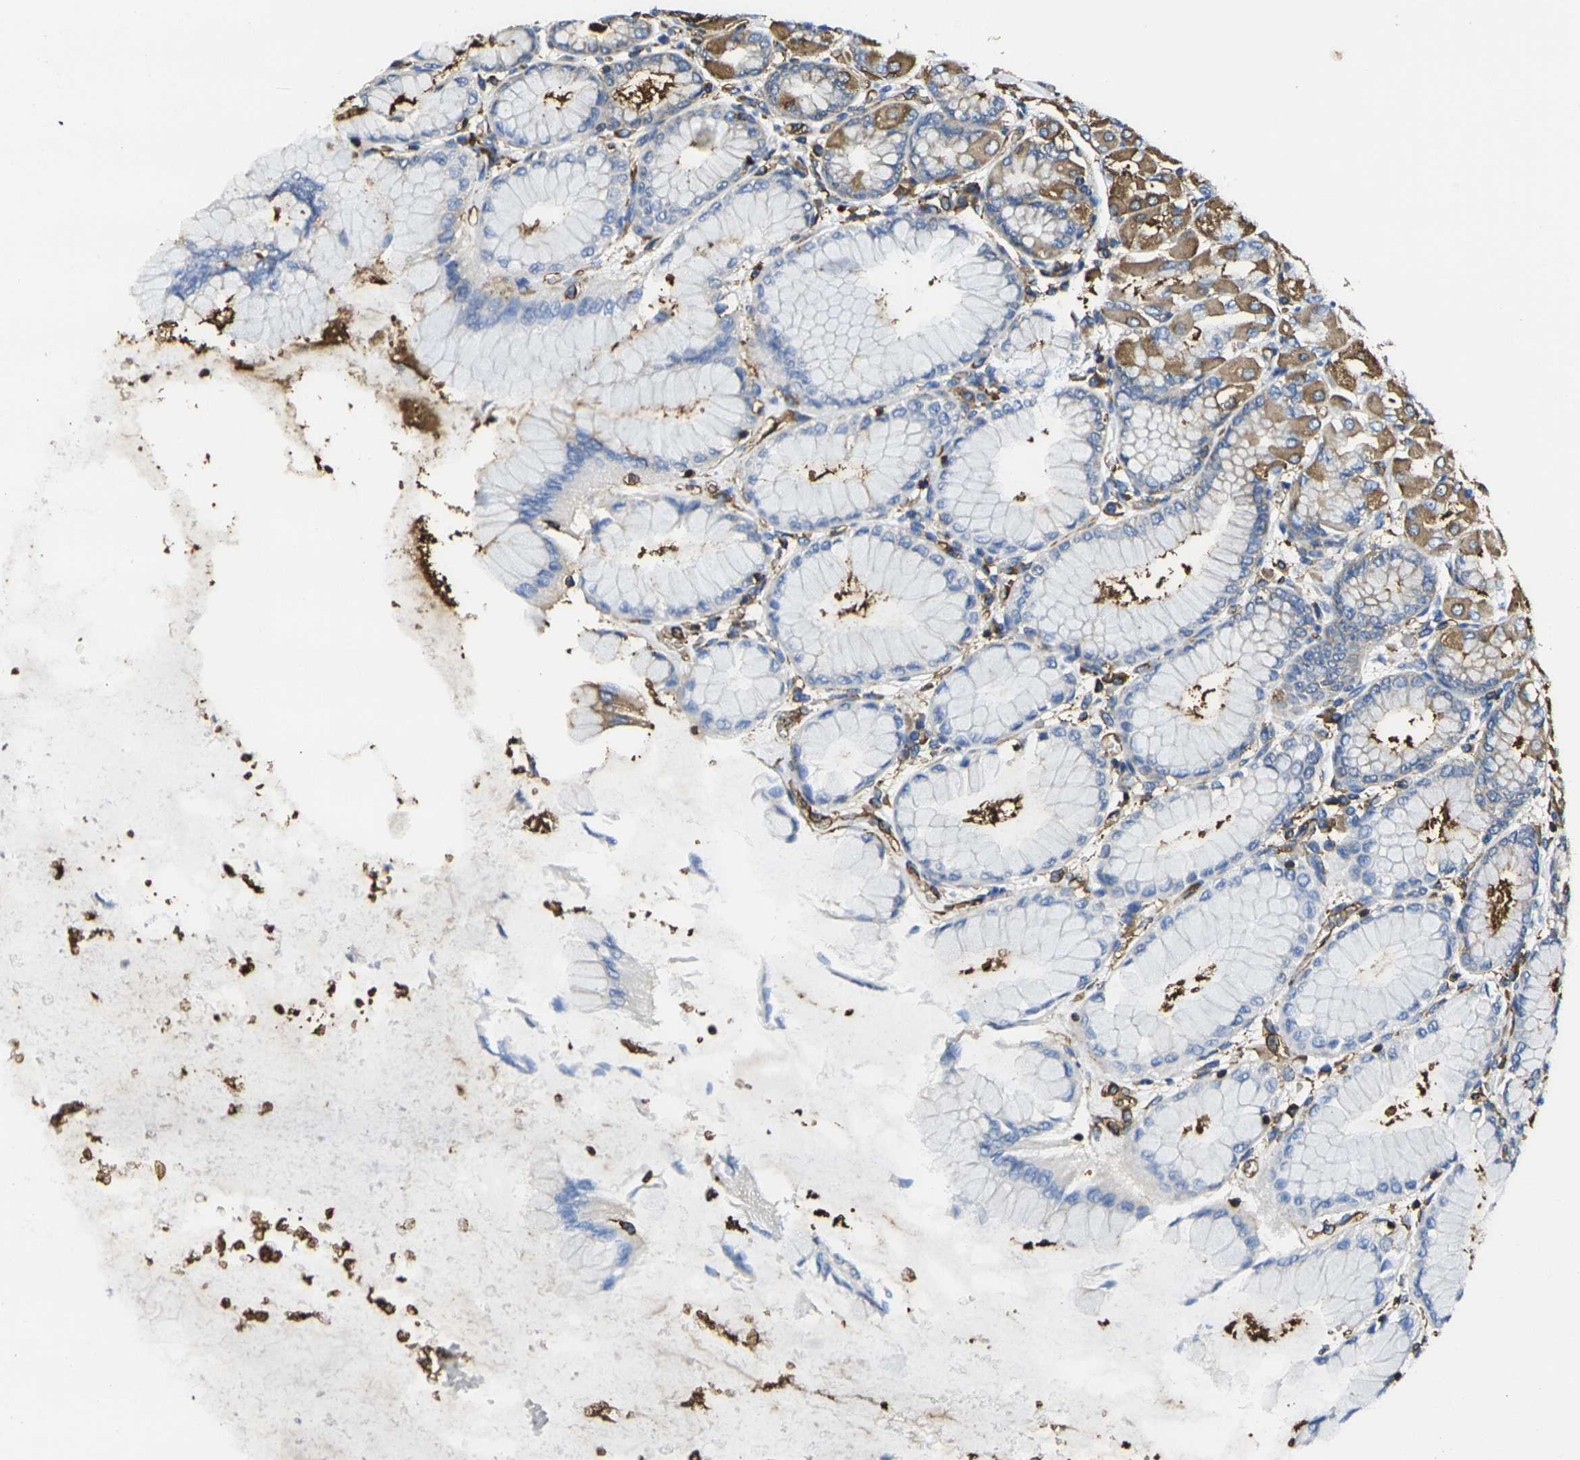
{"staining": {"intensity": "moderate", "quantity": "25%-75%", "location": "cytoplasmic/membranous"}, "tissue": "stomach", "cell_type": "Glandular cells", "image_type": "normal", "snomed": [{"axis": "morphology", "description": "Normal tissue, NOS"}, {"axis": "topography", "description": "Stomach, upper"}], "caption": "This is a micrograph of IHC staining of normal stomach, which shows moderate staining in the cytoplasmic/membranous of glandular cells.", "gene": "FAM110D", "patient": {"sex": "female", "age": 56}}